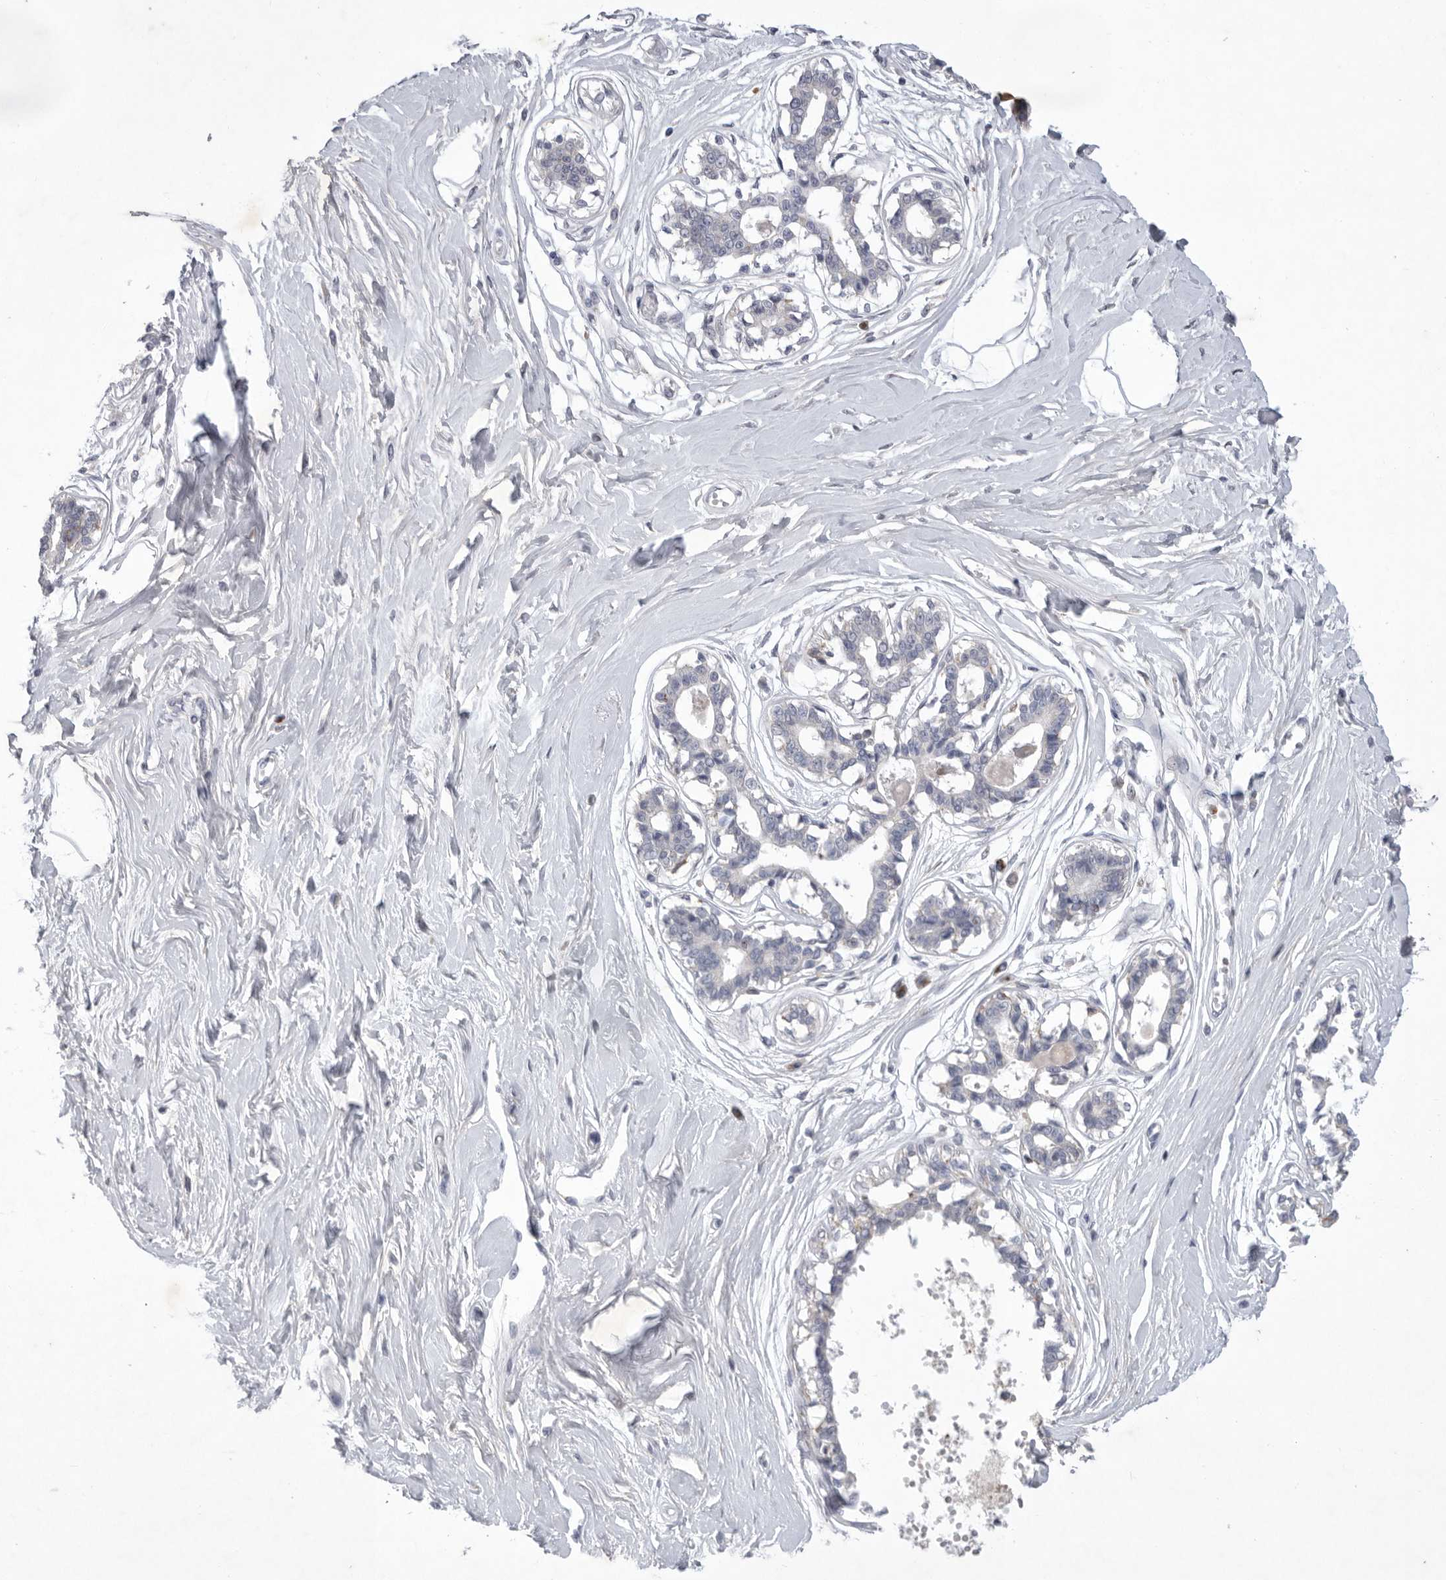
{"staining": {"intensity": "negative", "quantity": "none", "location": "none"}, "tissue": "breast", "cell_type": "Adipocytes", "image_type": "normal", "snomed": [{"axis": "morphology", "description": "Normal tissue, NOS"}, {"axis": "topography", "description": "Breast"}], "caption": "A photomicrograph of human breast is negative for staining in adipocytes. (Immunohistochemistry (ihc), brightfield microscopy, high magnification).", "gene": "SIGLEC10", "patient": {"sex": "female", "age": 45}}